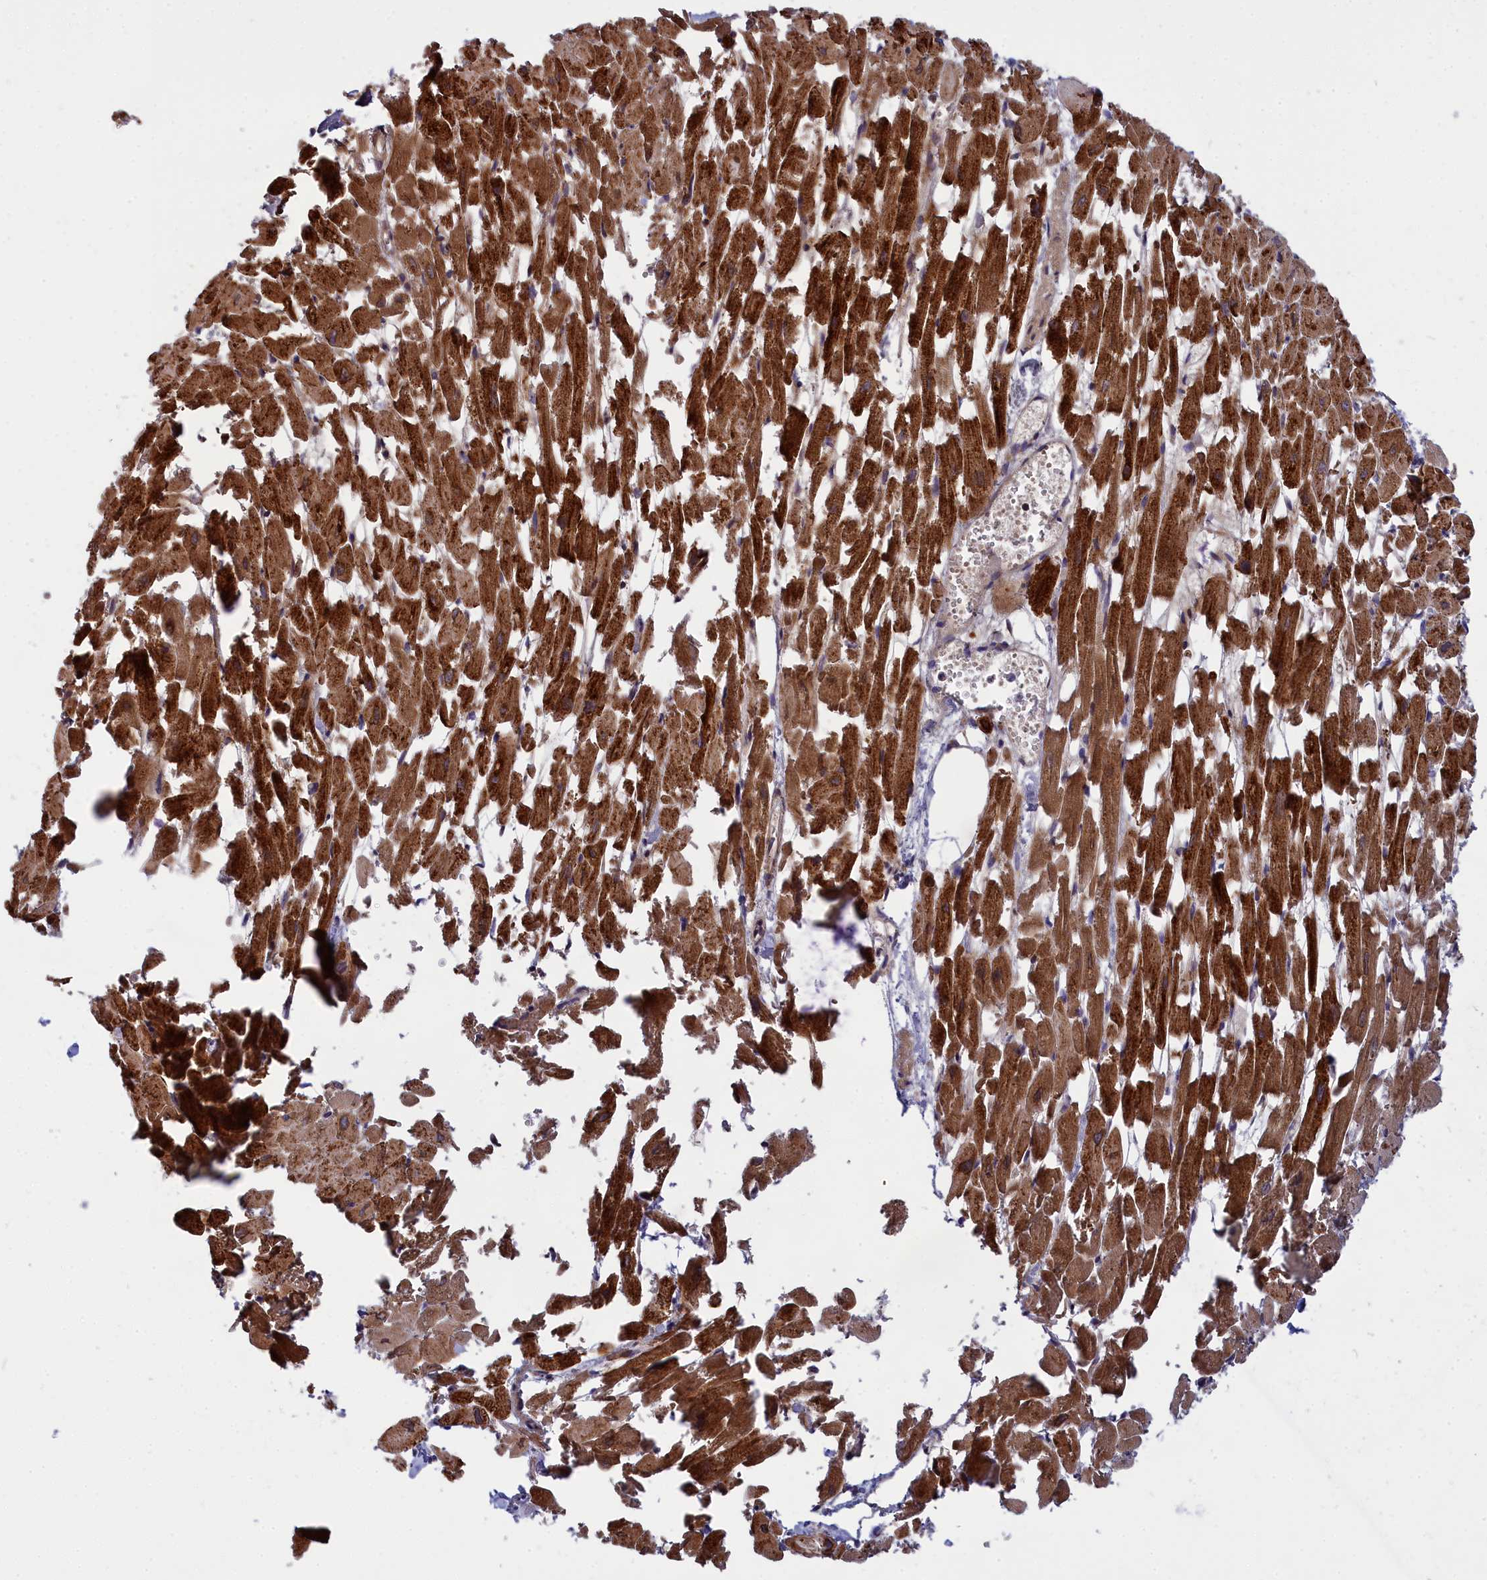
{"staining": {"intensity": "strong", "quantity": ">75%", "location": "cytoplasmic/membranous"}, "tissue": "heart muscle", "cell_type": "Cardiomyocytes", "image_type": "normal", "snomed": [{"axis": "morphology", "description": "Normal tissue, NOS"}, {"axis": "topography", "description": "Heart"}], "caption": "Immunohistochemical staining of unremarkable human heart muscle exhibits >75% levels of strong cytoplasmic/membranous protein expression in about >75% of cardiomyocytes.", "gene": "CCRL2", "patient": {"sex": "female", "age": 64}}